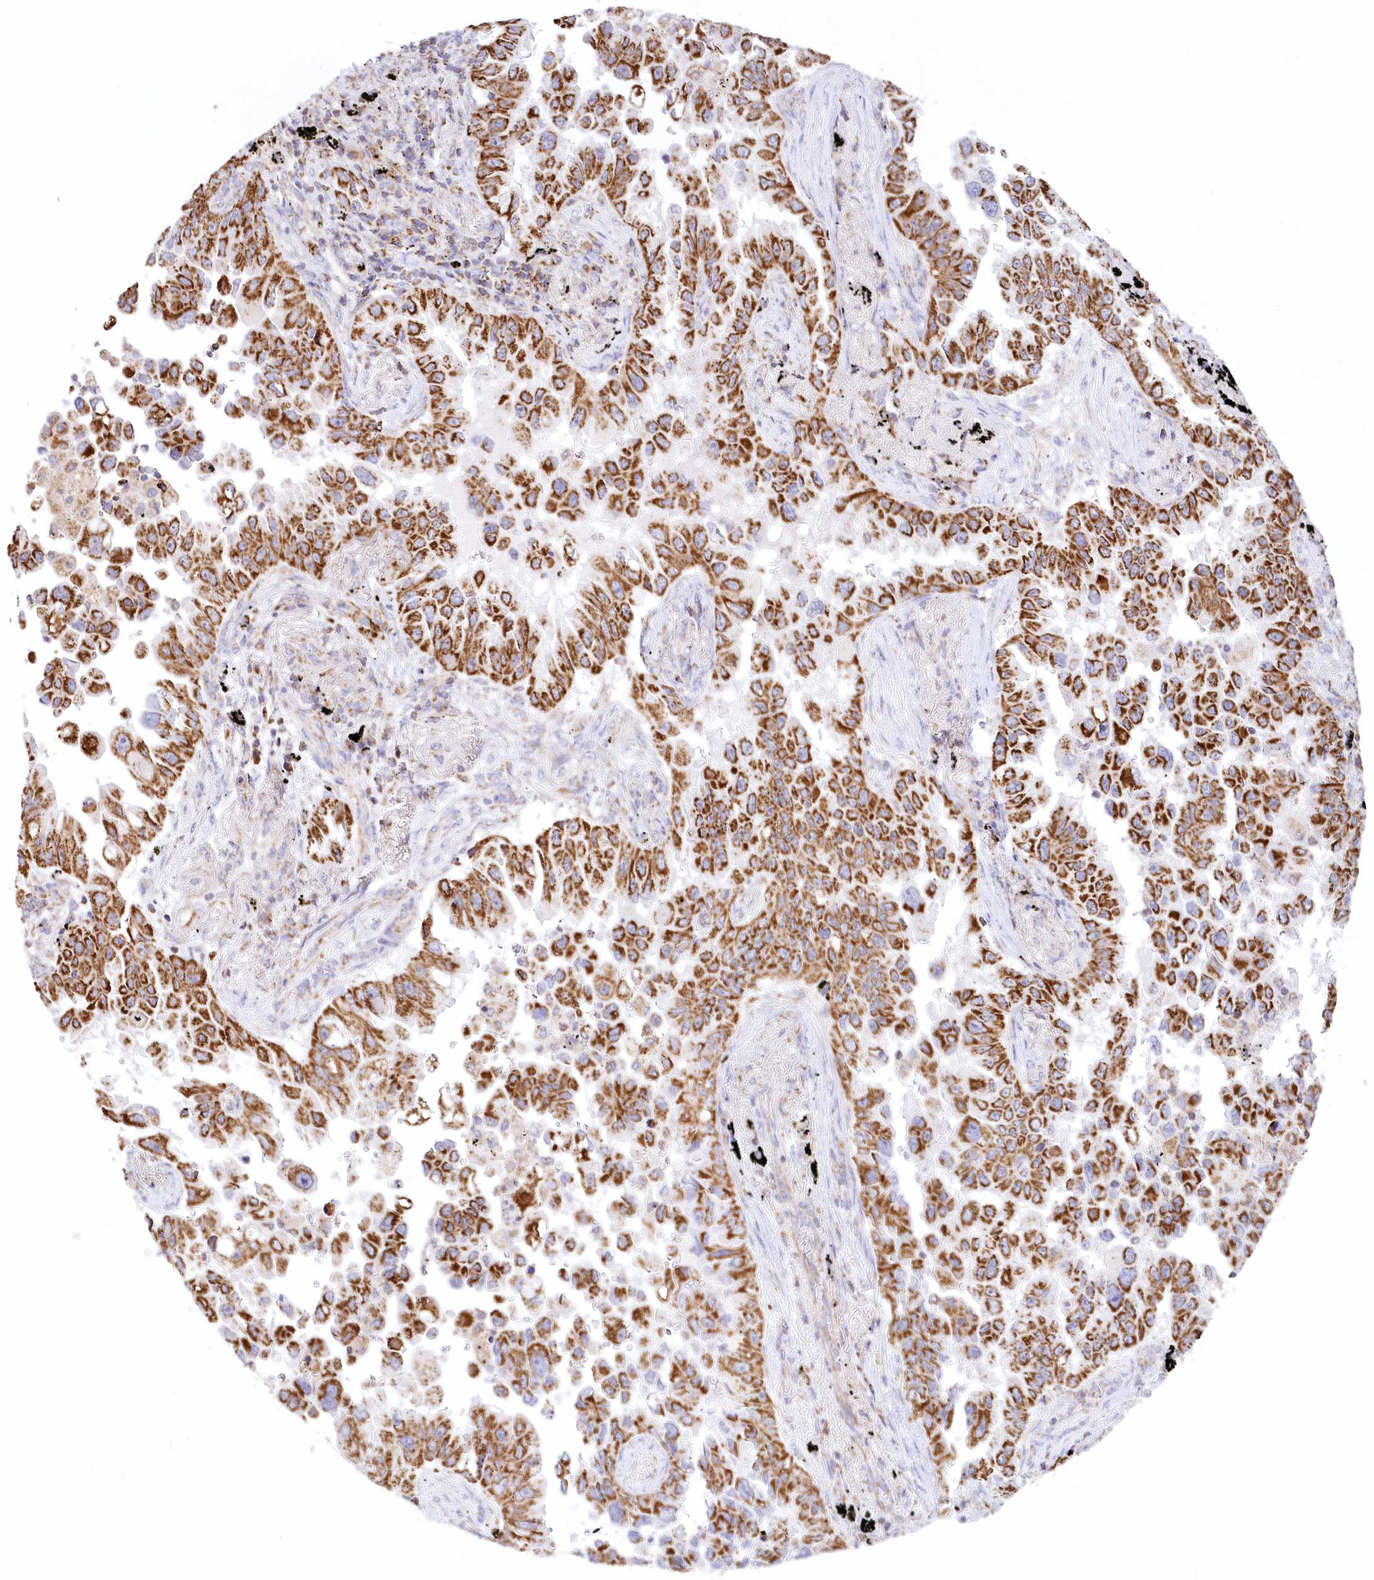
{"staining": {"intensity": "strong", "quantity": ">75%", "location": "cytoplasmic/membranous"}, "tissue": "lung cancer", "cell_type": "Tumor cells", "image_type": "cancer", "snomed": [{"axis": "morphology", "description": "Adenocarcinoma, NOS"}, {"axis": "topography", "description": "Lung"}], "caption": "Adenocarcinoma (lung) stained for a protein exhibits strong cytoplasmic/membranous positivity in tumor cells.", "gene": "LSS", "patient": {"sex": "female", "age": 67}}